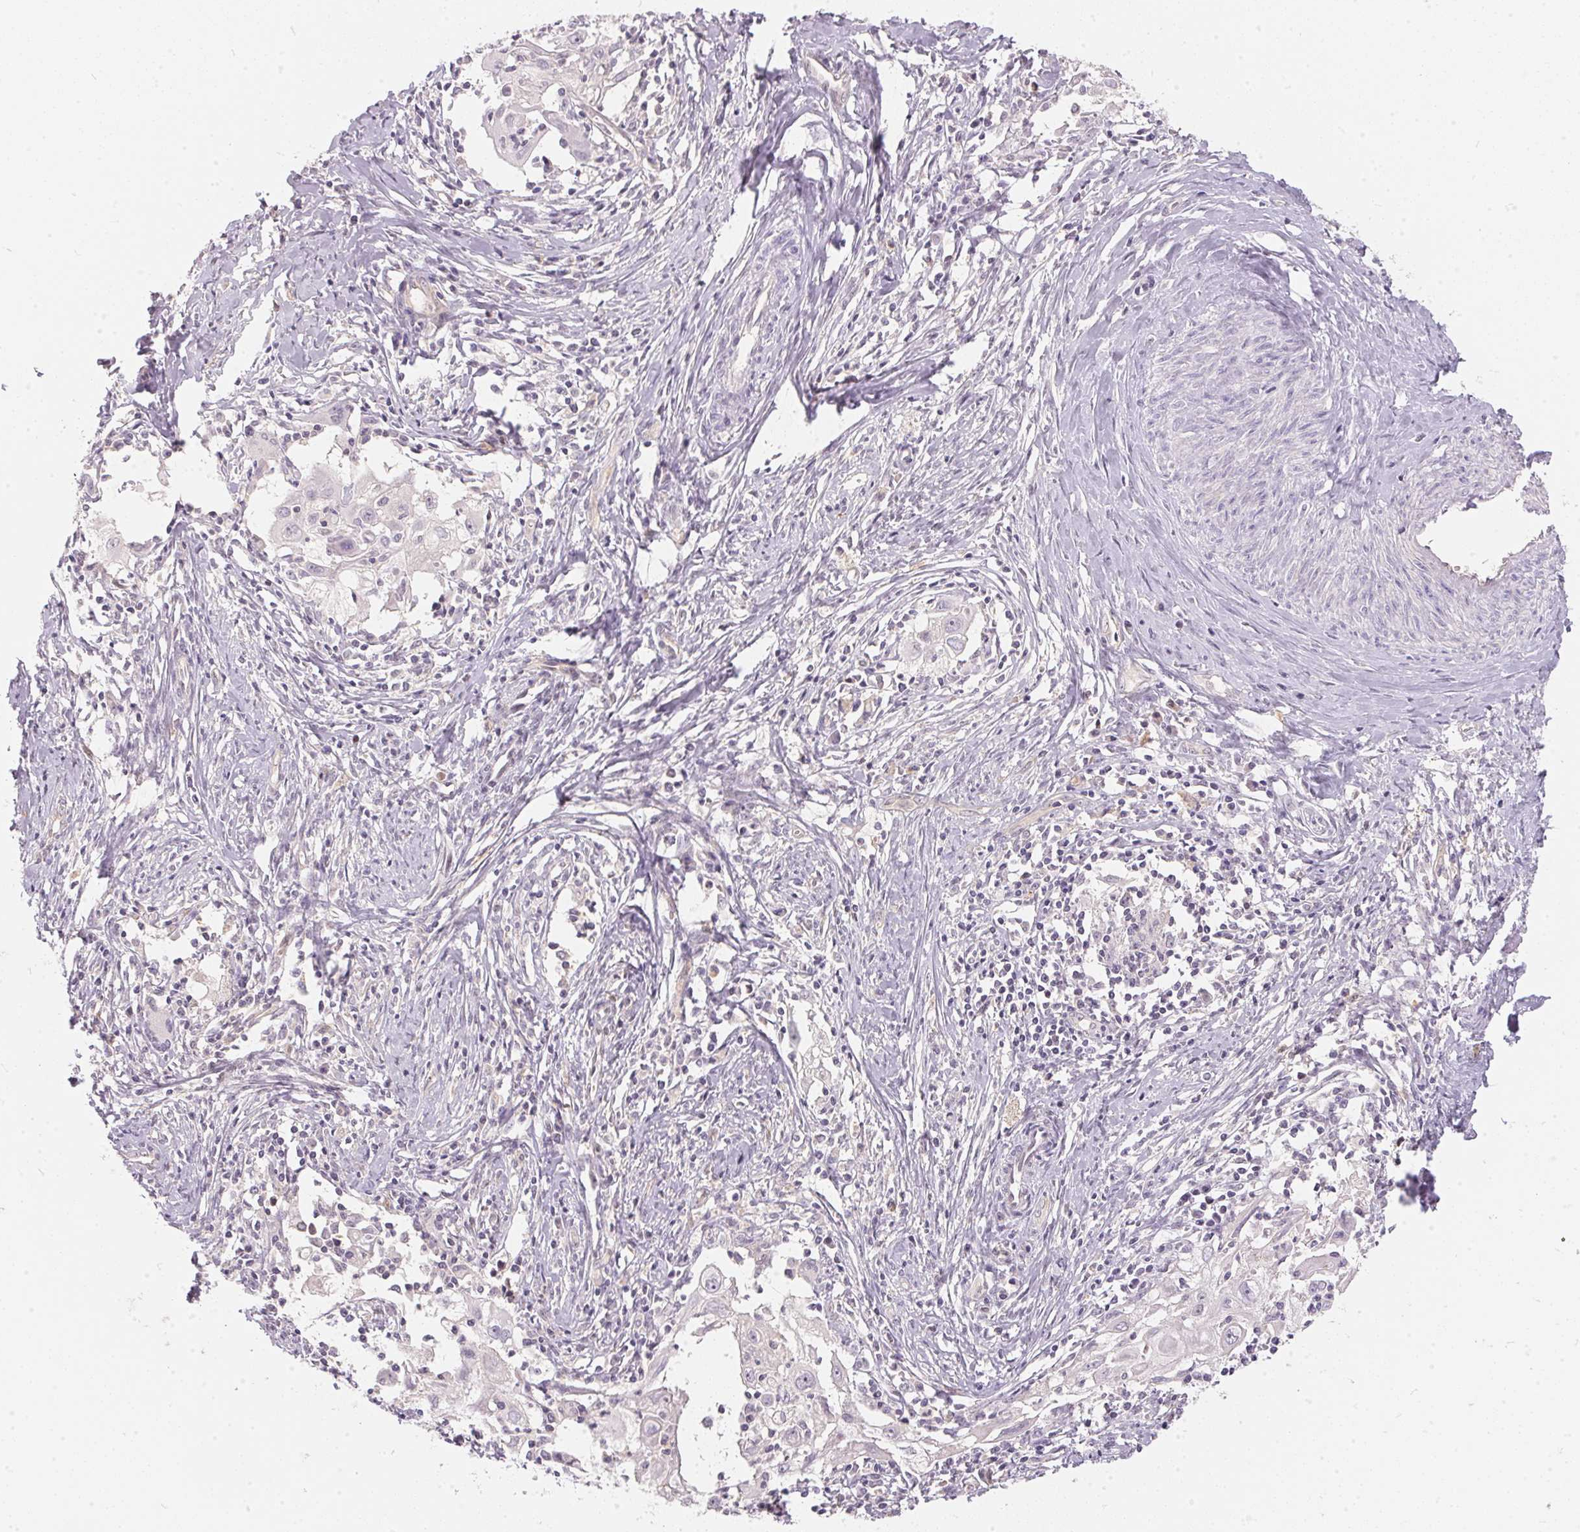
{"staining": {"intensity": "negative", "quantity": "none", "location": "none"}, "tissue": "cervical cancer", "cell_type": "Tumor cells", "image_type": "cancer", "snomed": [{"axis": "morphology", "description": "Squamous cell carcinoma, NOS"}, {"axis": "topography", "description": "Cervix"}], "caption": "Immunohistochemical staining of human cervical cancer exhibits no significant expression in tumor cells.", "gene": "BLMH", "patient": {"sex": "female", "age": 30}}